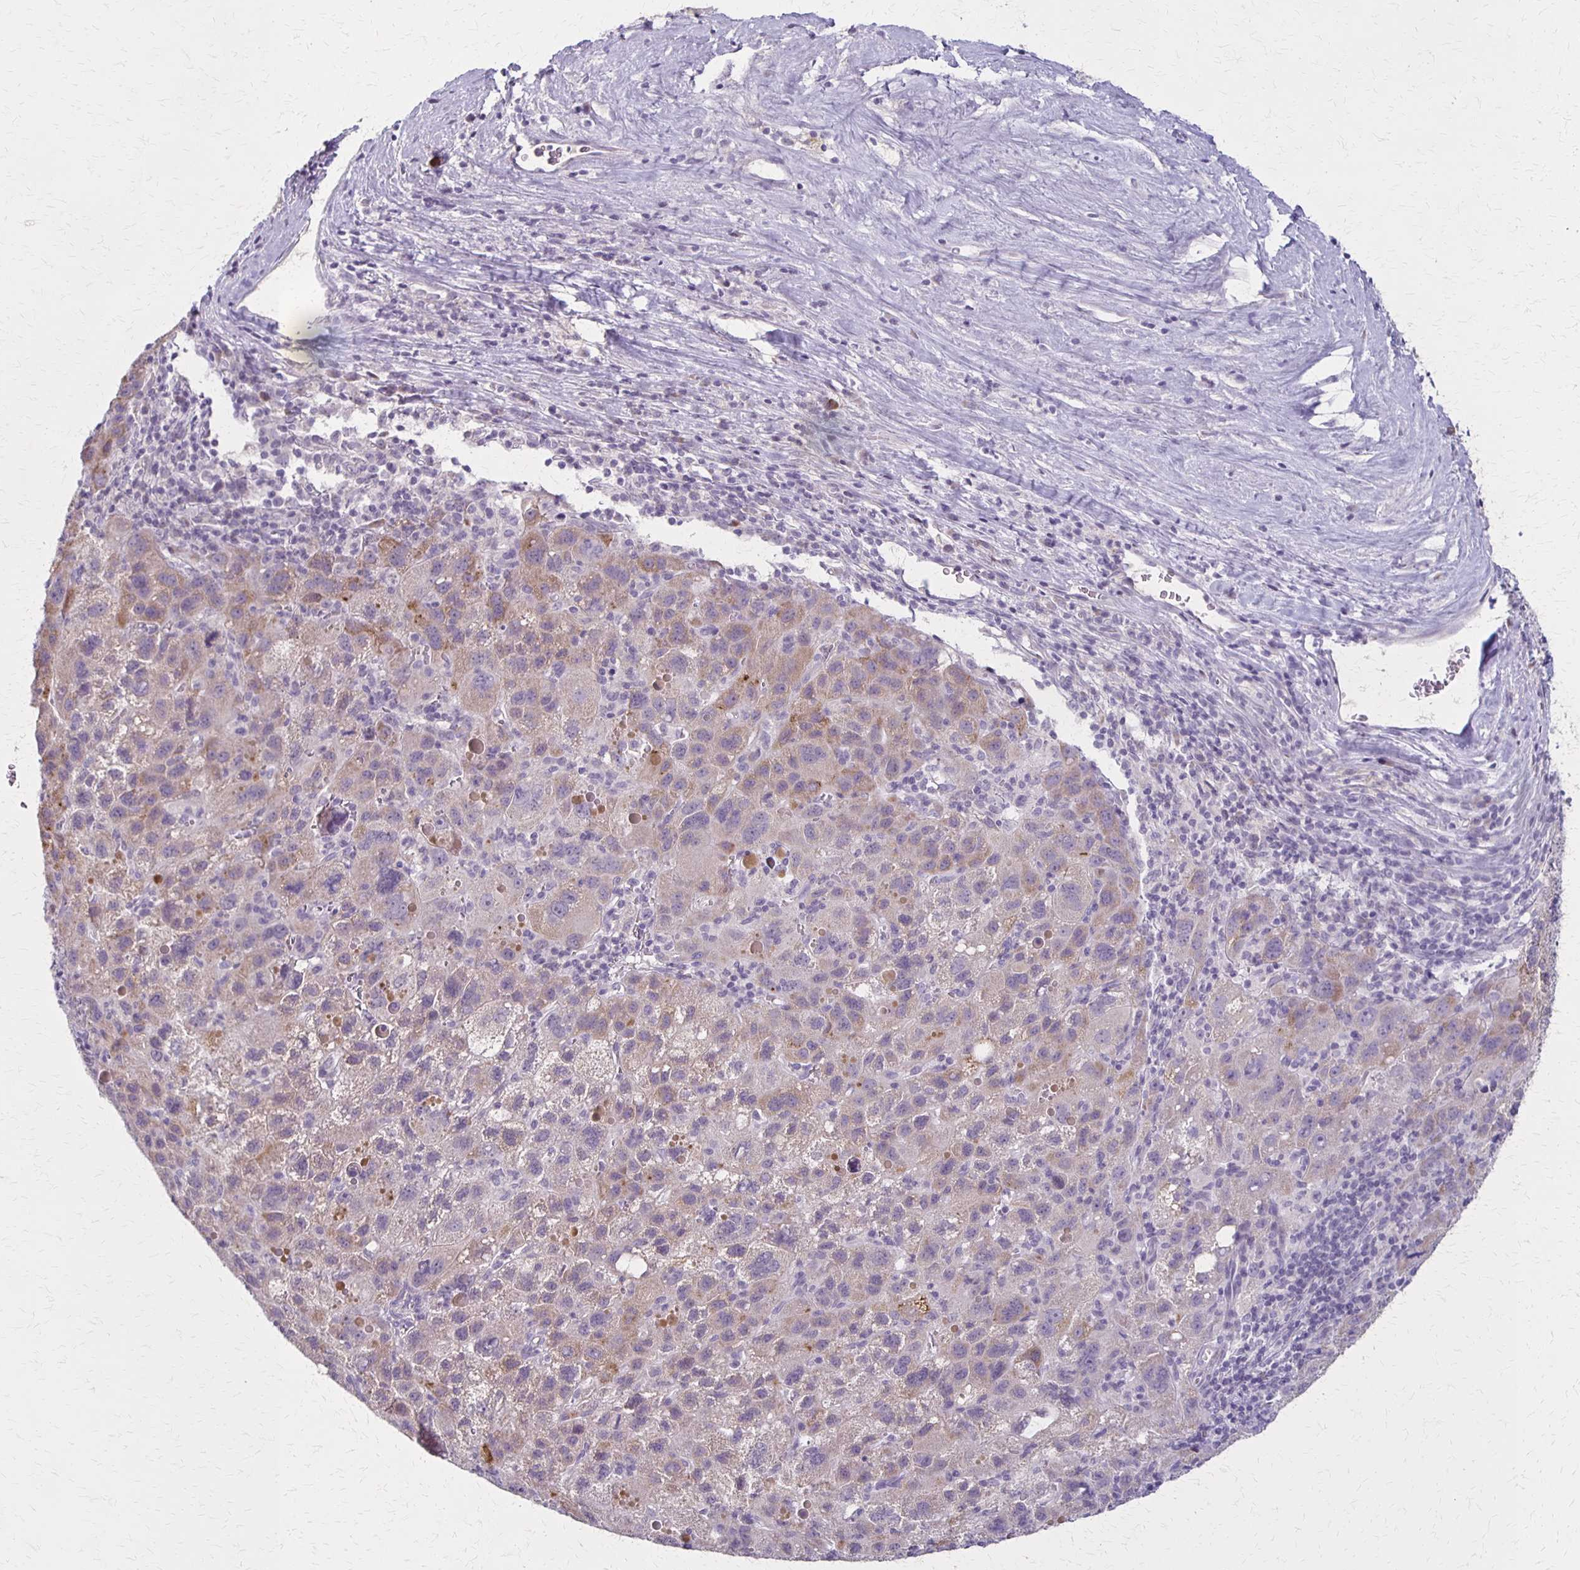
{"staining": {"intensity": "weak", "quantity": "25%-75%", "location": "cytoplasmic/membranous"}, "tissue": "liver cancer", "cell_type": "Tumor cells", "image_type": "cancer", "snomed": [{"axis": "morphology", "description": "Carcinoma, Hepatocellular, NOS"}, {"axis": "topography", "description": "Liver"}], "caption": "This image demonstrates liver cancer stained with immunohistochemistry to label a protein in brown. The cytoplasmic/membranous of tumor cells show weak positivity for the protein. Nuclei are counter-stained blue.", "gene": "SLC35E2B", "patient": {"sex": "female", "age": 77}}